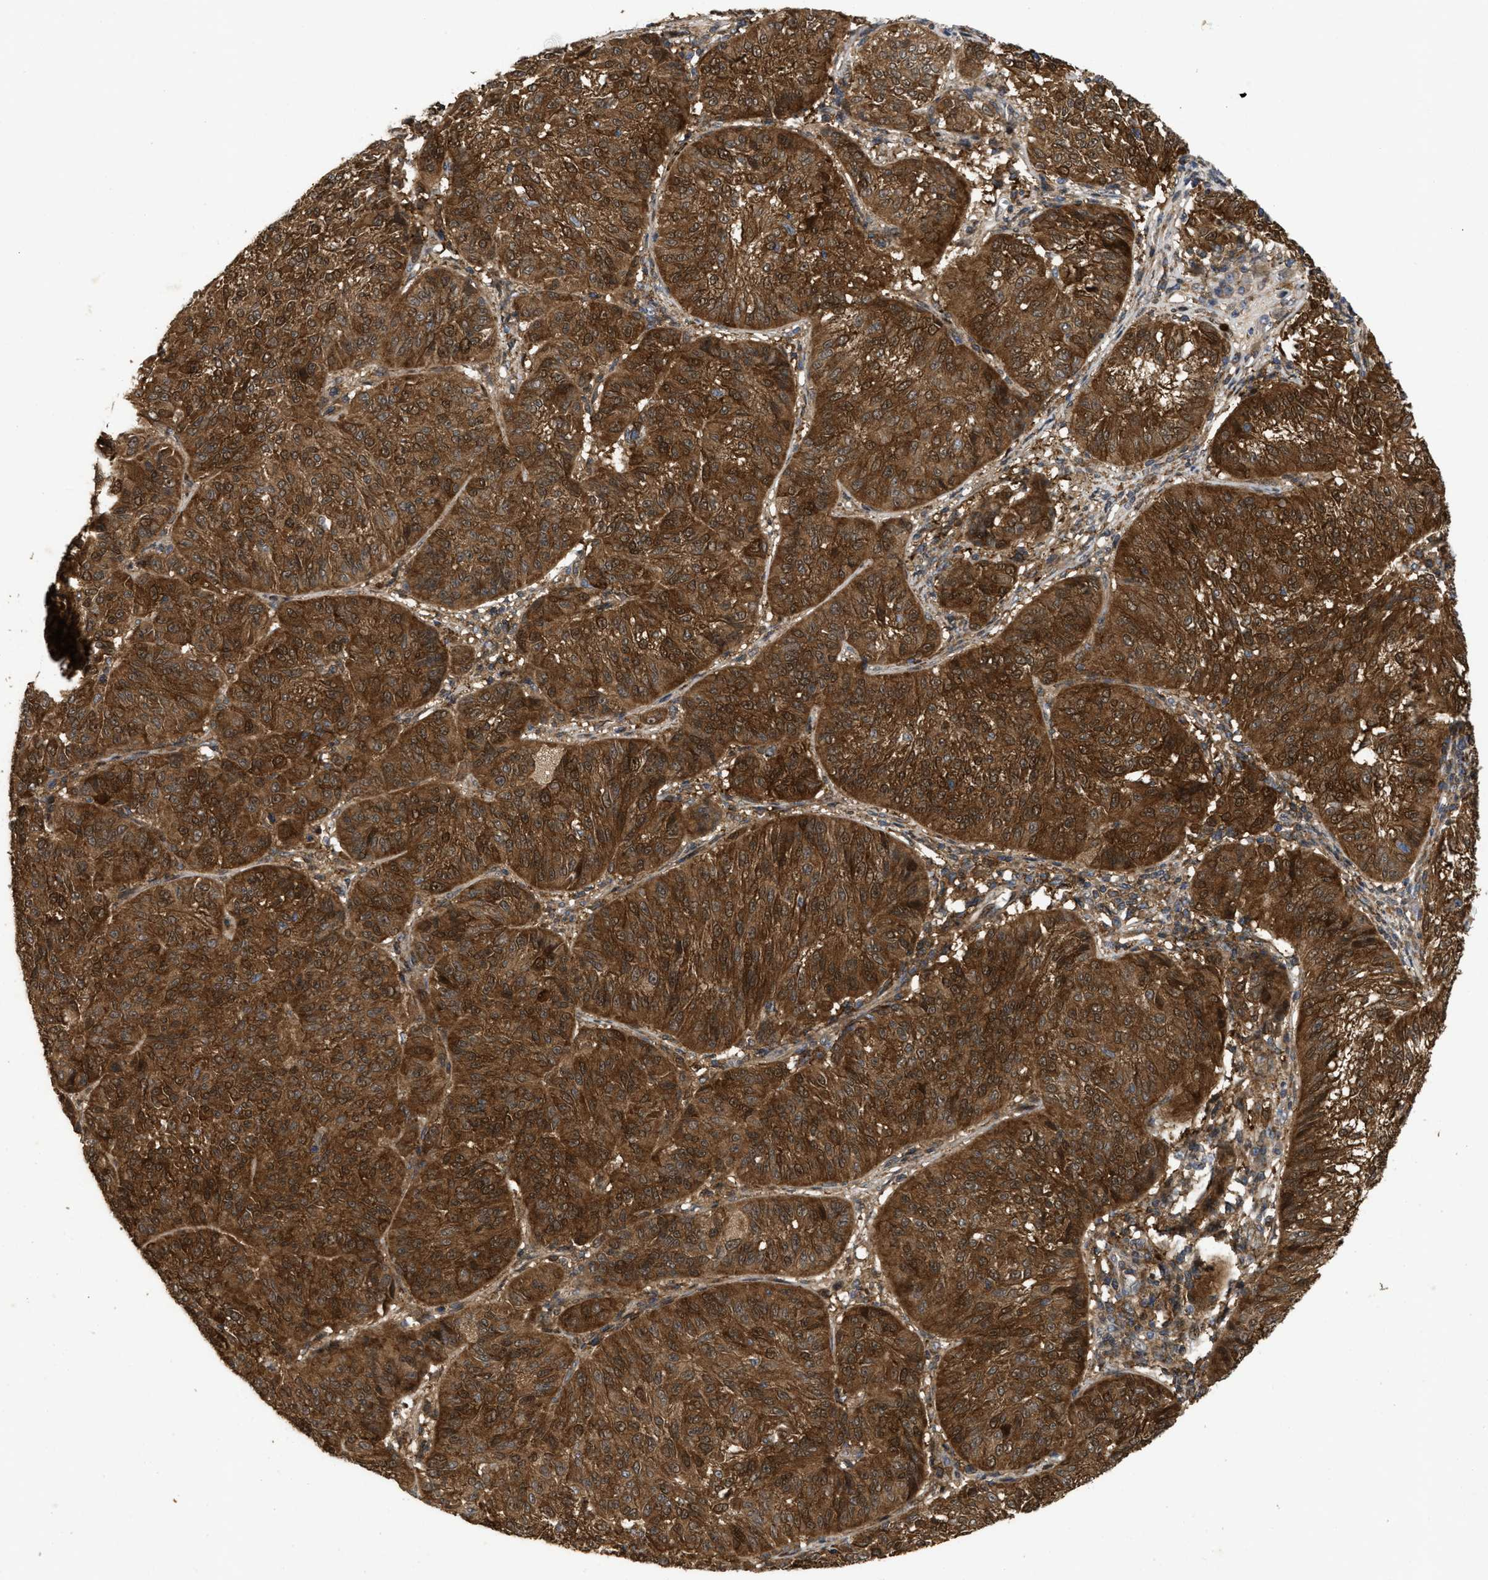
{"staining": {"intensity": "strong", "quantity": ">75%", "location": "cytoplasmic/membranous,nuclear"}, "tissue": "melanoma", "cell_type": "Tumor cells", "image_type": "cancer", "snomed": [{"axis": "morphology", "description": "Malignant melanoma, NOS"}, {"axis": "topography", "description": "Skin"}], "caption": "Melanoma stained with a brown dye shows strong cytoplasmic/membranous and nuclear positive staining in about >75% of tumor cells.", "gene": "CBR3", "patient": {"sex": "female", "age": 72}}